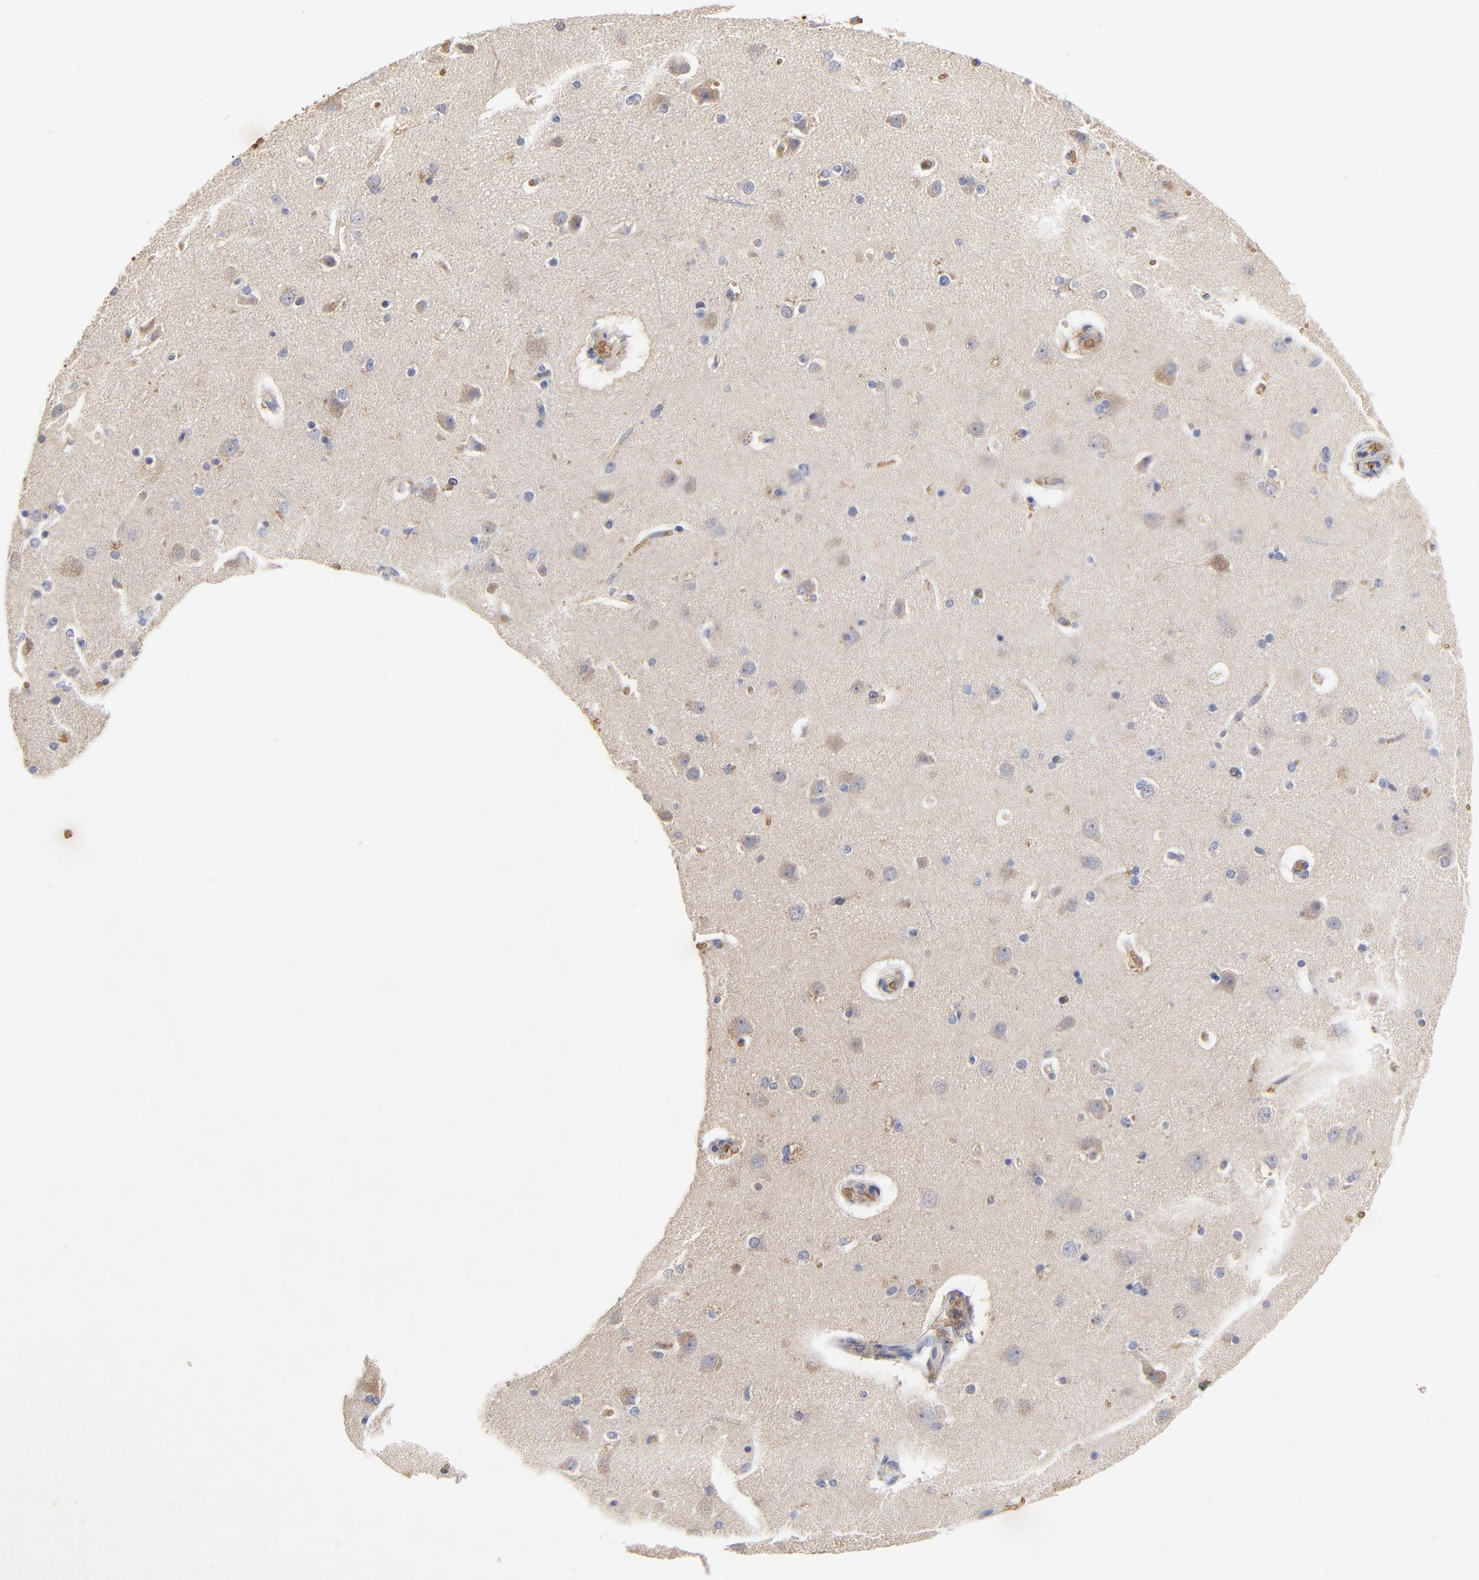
{"staining": {"intensity": "weak", "quantity": ">75%", "location": "cytoplasmic/membranous"}, "tissue": "cerebral cortex", "cell_type": "Endothelial cells", "image_type": "normal", "snomed": [{"axis": "morphology", "description": "Normal tissue, NOS"}, {"axis": "topography", "description": "Cerebral cortex"}], "caption": "Unremarkable cerebral cortex exhibits weak cytoplasmic/membranous expression in approximately >75% of endothelial cells, visualized by immunohistochemistry.", "gene": "PAG1", "patient": {"sex": "female", "age": 54}}